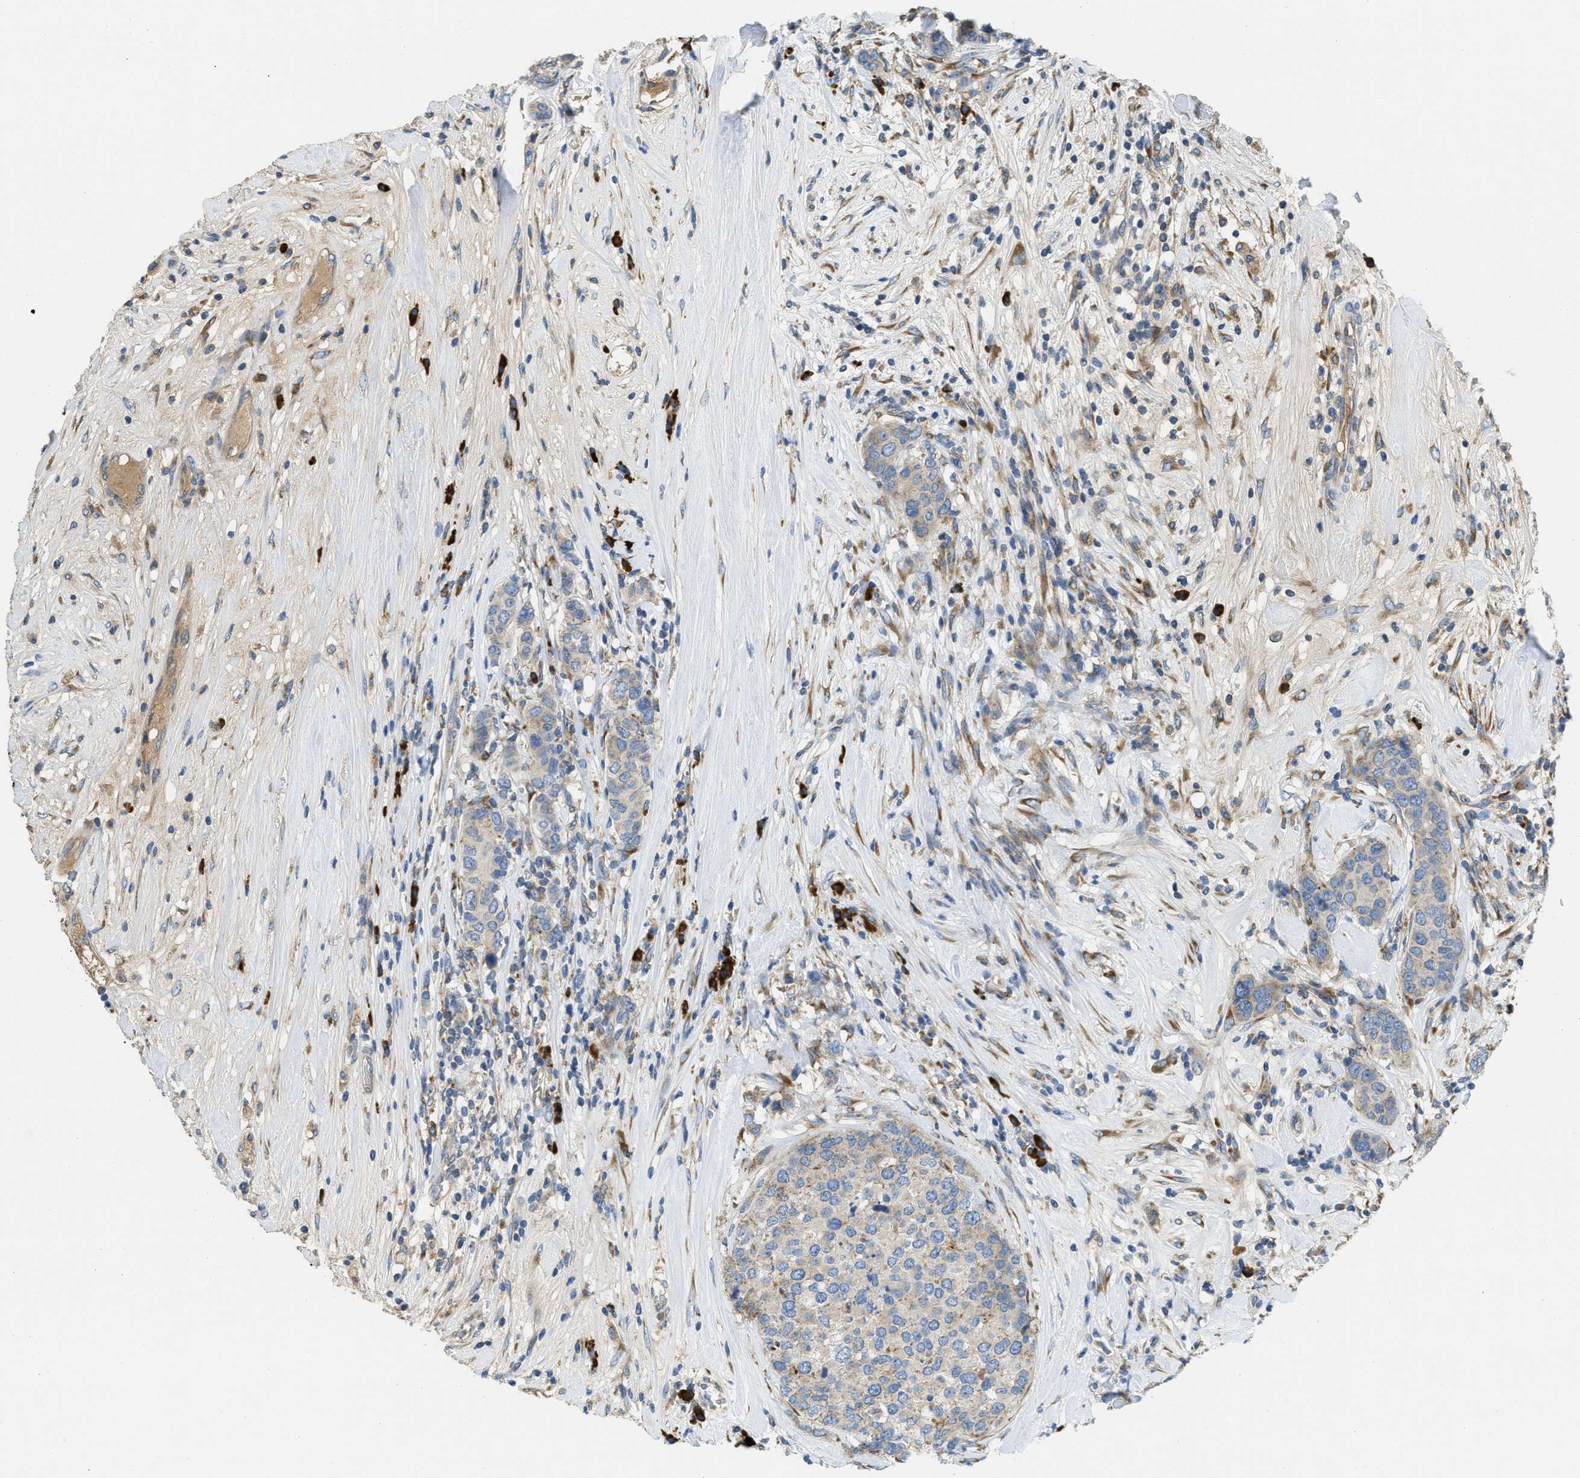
{"staining": {"intensity": "weak", "quantity": "25%-75%", "location": "cytoplasmic/membranous"}, "tissue": "breast cancer", "cell_type": "Tumor cells", "image_type": "cancer", "snomed": [{"axis": "morphology", "description": "Lobular carcinoma"}, {"axis": "topography", "description": "Breast"}], "caption": "A brown stain labels weak cytoplasmic/membranous positivity of a protein in human breast lobular carcinoma tumor cells.", "gene": "SSR1", "patient": {"sex": "female", "age": 59}}